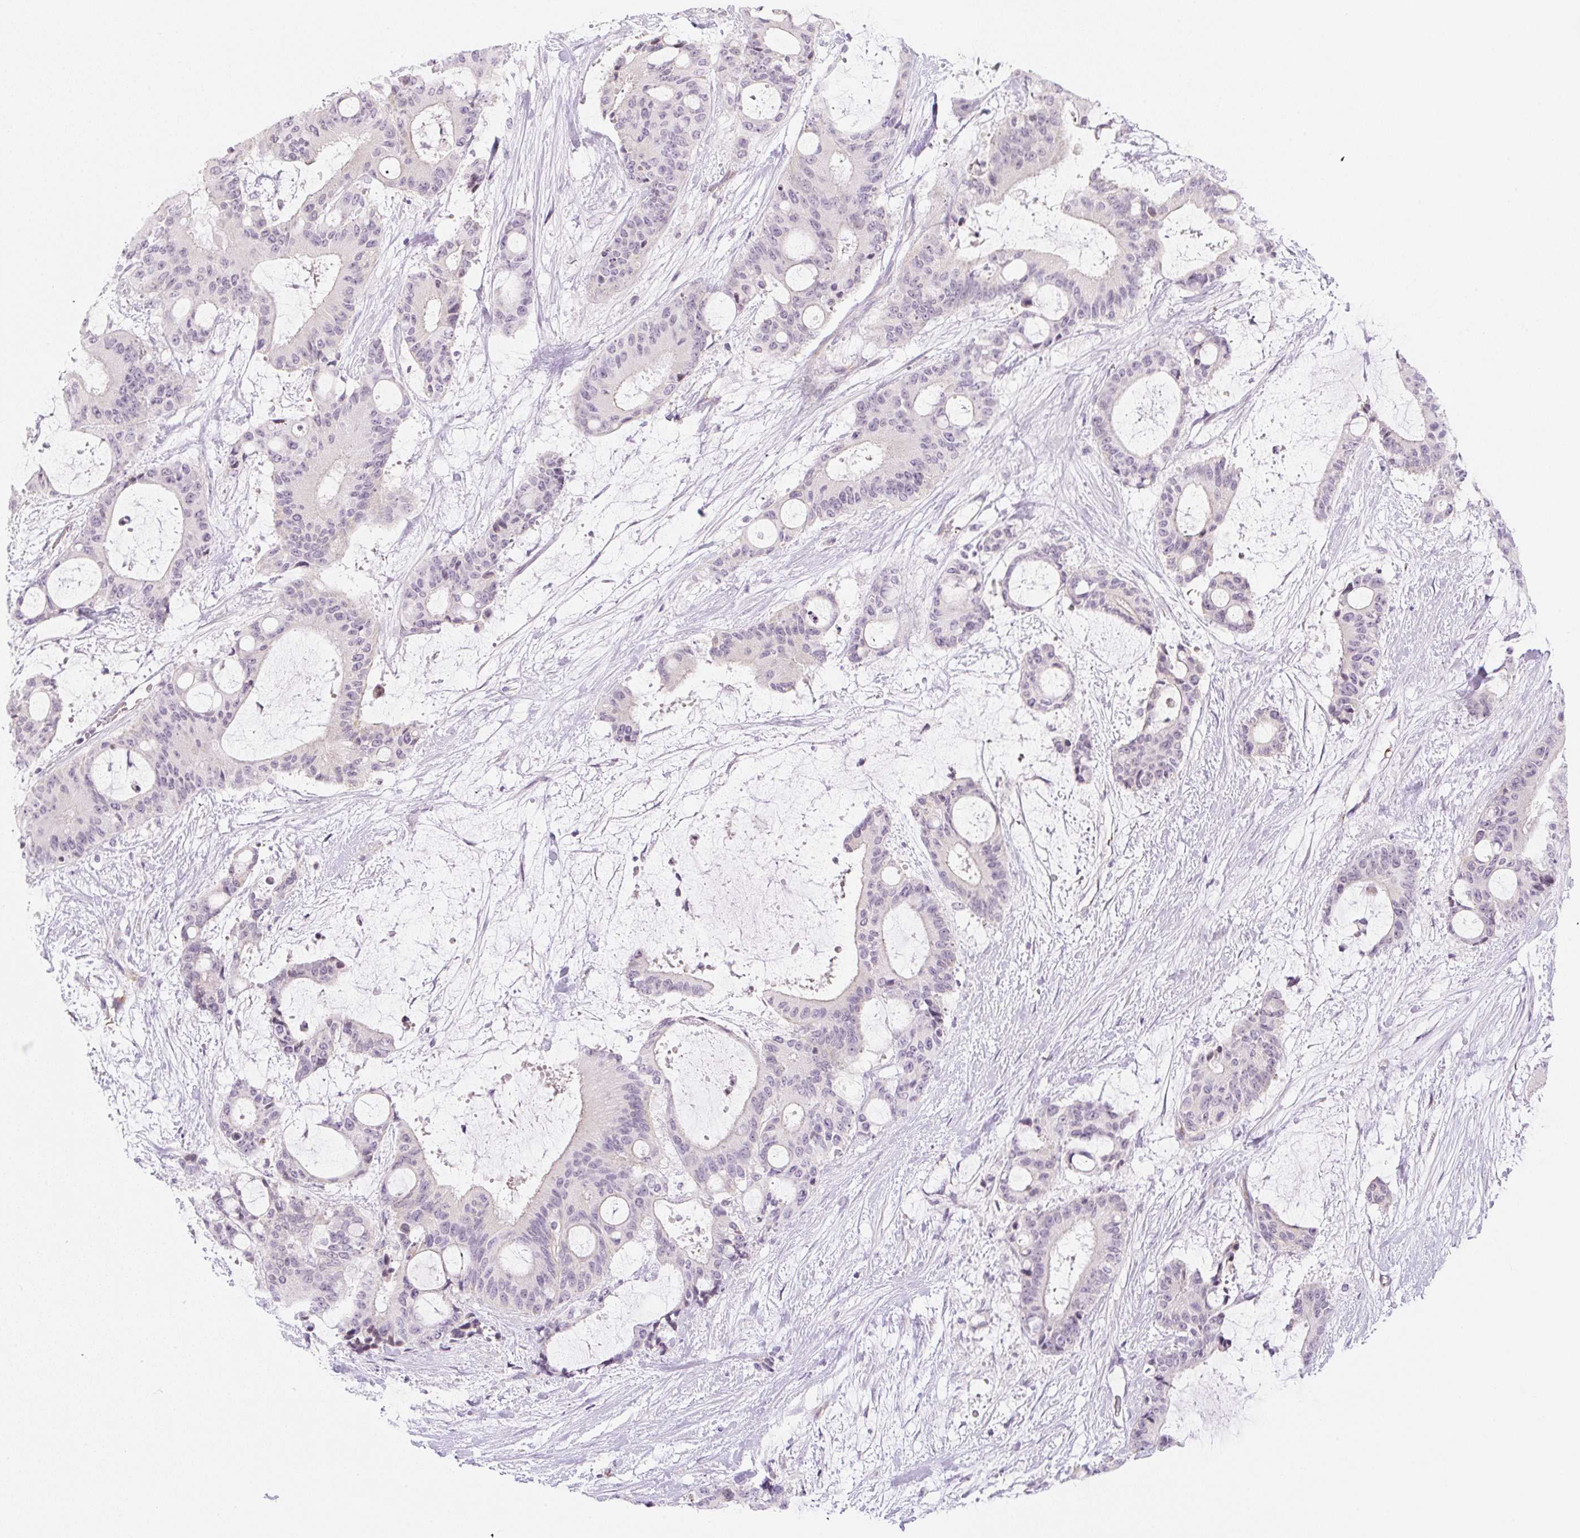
{"staining": {"intensity": "weak", "quantity": "<25%", "location": "nuclear"}, "tissue": "liver cancer", "cell_type": "Tumor cells", "image_type": "cancer", "snomed": [{"axis": "morphology", "description": "Normal tissue, NOS"}, {"axis": "morphology", "description": "Cholangiocarcinoma"}, {"axis": "topography", "description": "Liver"}, {"axis": "topography", "description": "Peripheral nerve tissue"}], "caption": "Immunohistochemical staining of liver cancer (cholangiocarcinoma) demonstrates no significant positivity in tumor cells.", "gene": "CASKIN1", "patient": {"sex": "female", "age": 73}}